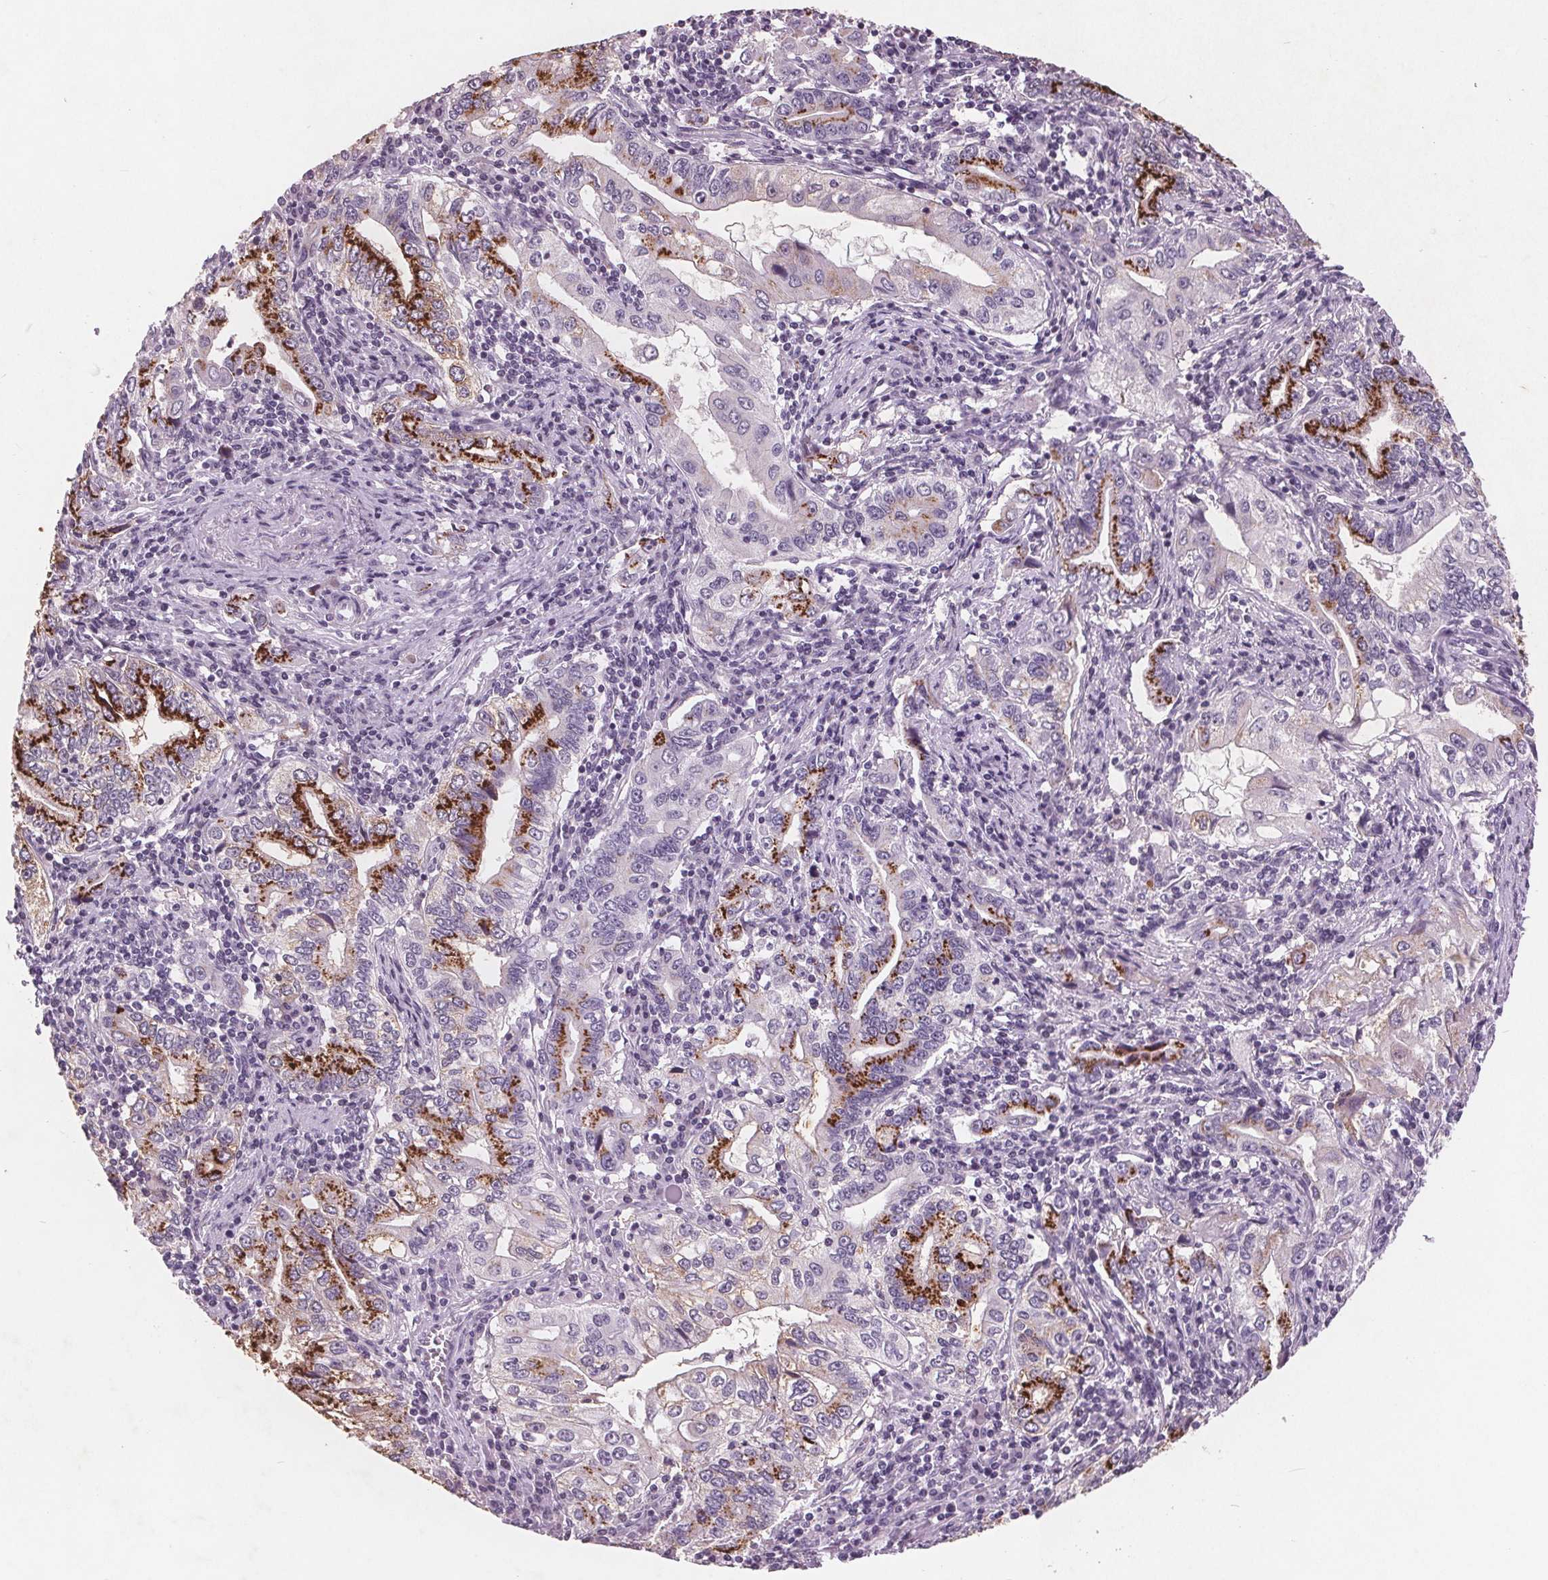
{"staining": {"intensity": "strong", "quantity": "25%-75%", "location": "cytoplasmic/membranous"}, "tissue": "stomach cancer", "cell_type": "Tumor cells", "image_type": "cancer", "snomed": [{"axis": "morphology", "description": "Adenocarcinoma, NOS"}, {"axis": "topography", "description": "Stomach, lower"}], "caption": "Protein staining of stomach cancer (adenocarcinoma) tissue demonstrates strong cytoplasmic/membranous staining in about 25%-75% of tumor cells.", "gene": "PTPN14", "patient": {"sex": "female", "age": 72}}